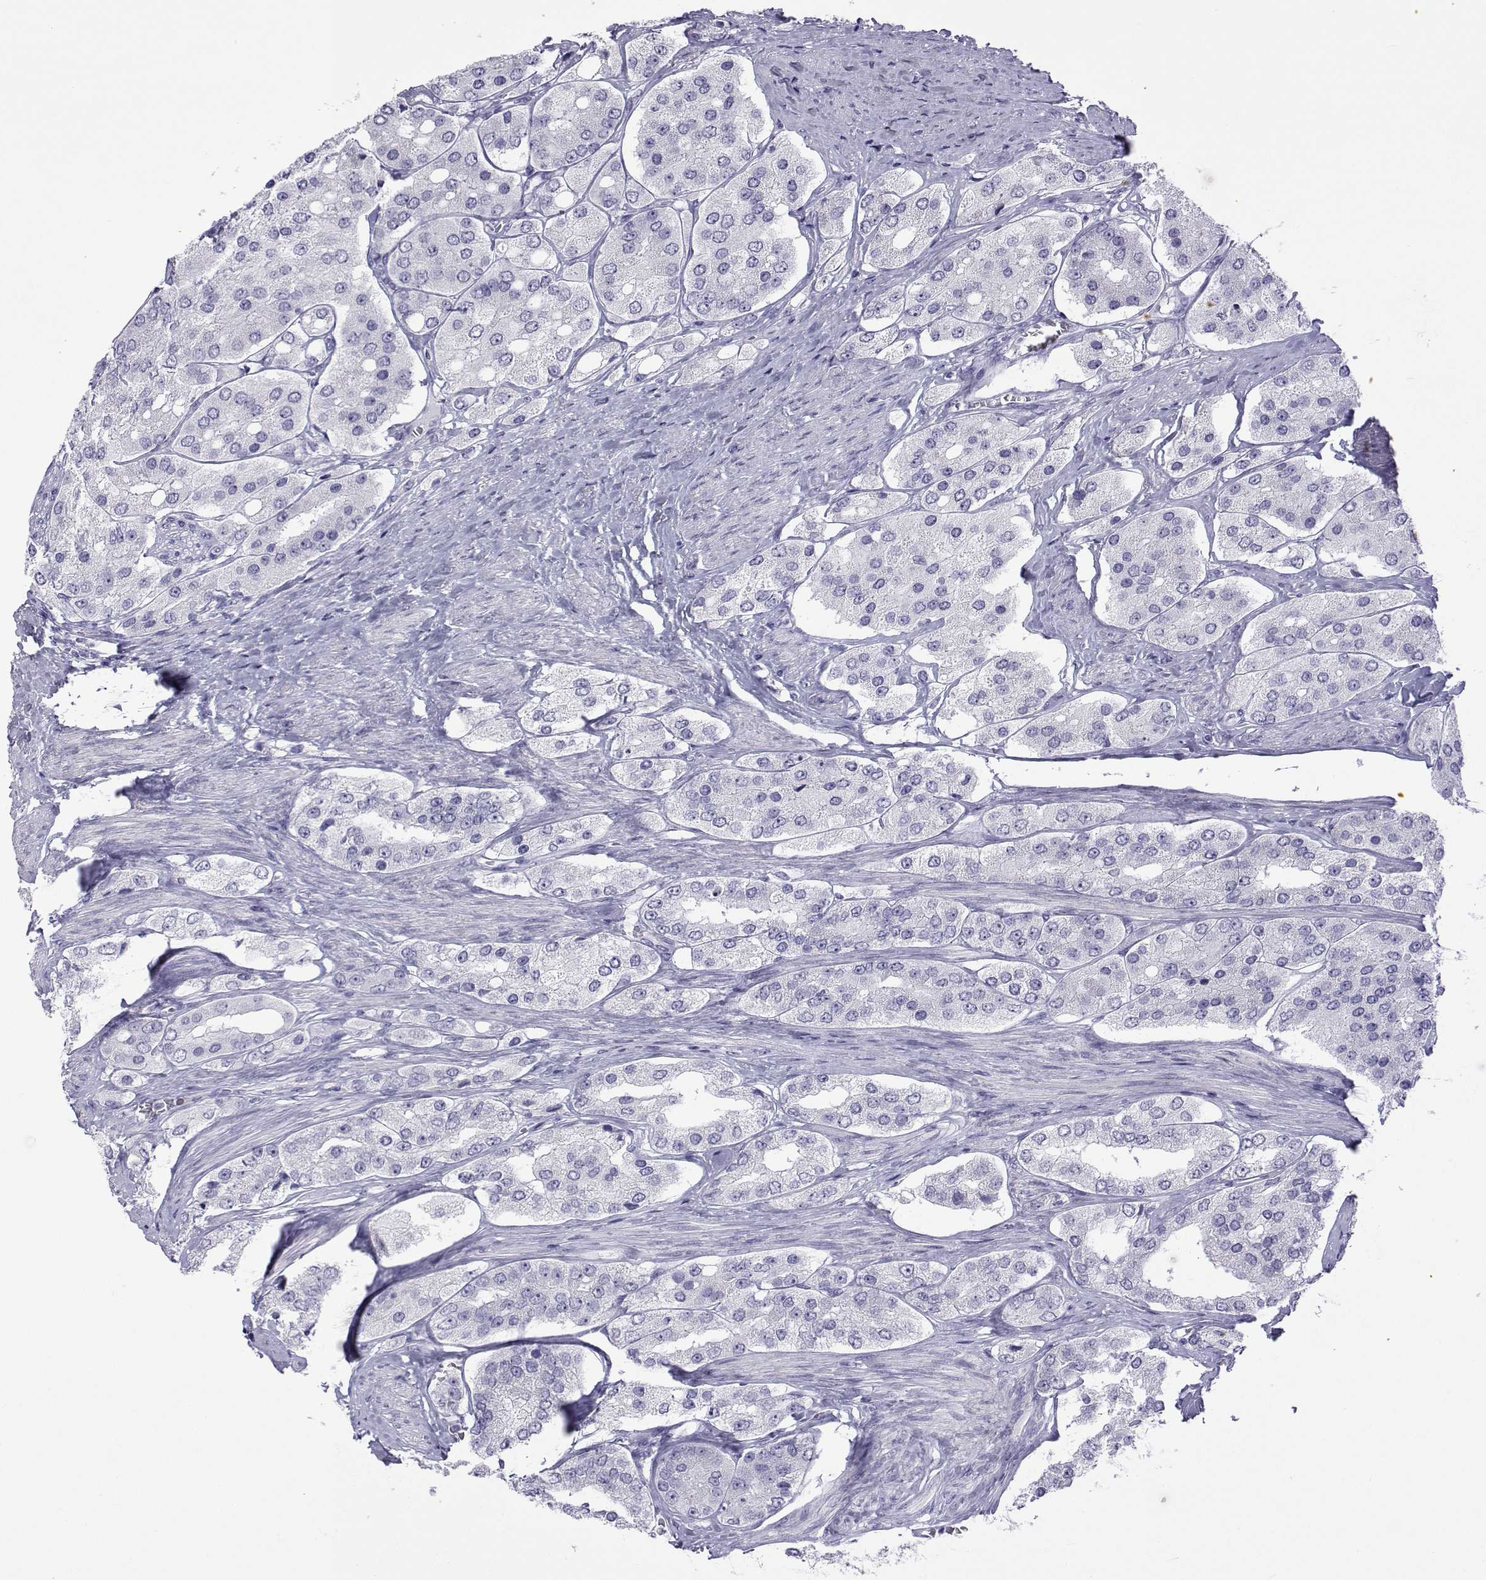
{"staining": {"intensity": "negative", "quantity": "none", "location": "none"}, "tissue": "prostate cancer", "cell_type": "Tumor cells", "image_type": "cancer", "snomed": [{"axis": "morphology", "description": "Adenocarcinoma, Low grade"}, {"axis": "topography", "description": "Prostate"}], "caption": "DAB (3,3'-diaminobenzidine) immunohistochemical staining of prostate adenocarcinoma (low-grade) exhibits no significant positivity in tumor cells. (Stains: DAB immunohistochemistry with hematoxylin counter stain, Microscopy: brightfield microscopy at high magnification).", "gene": "ACTL7A", "patient": {"sex": "male", "age": 69}}